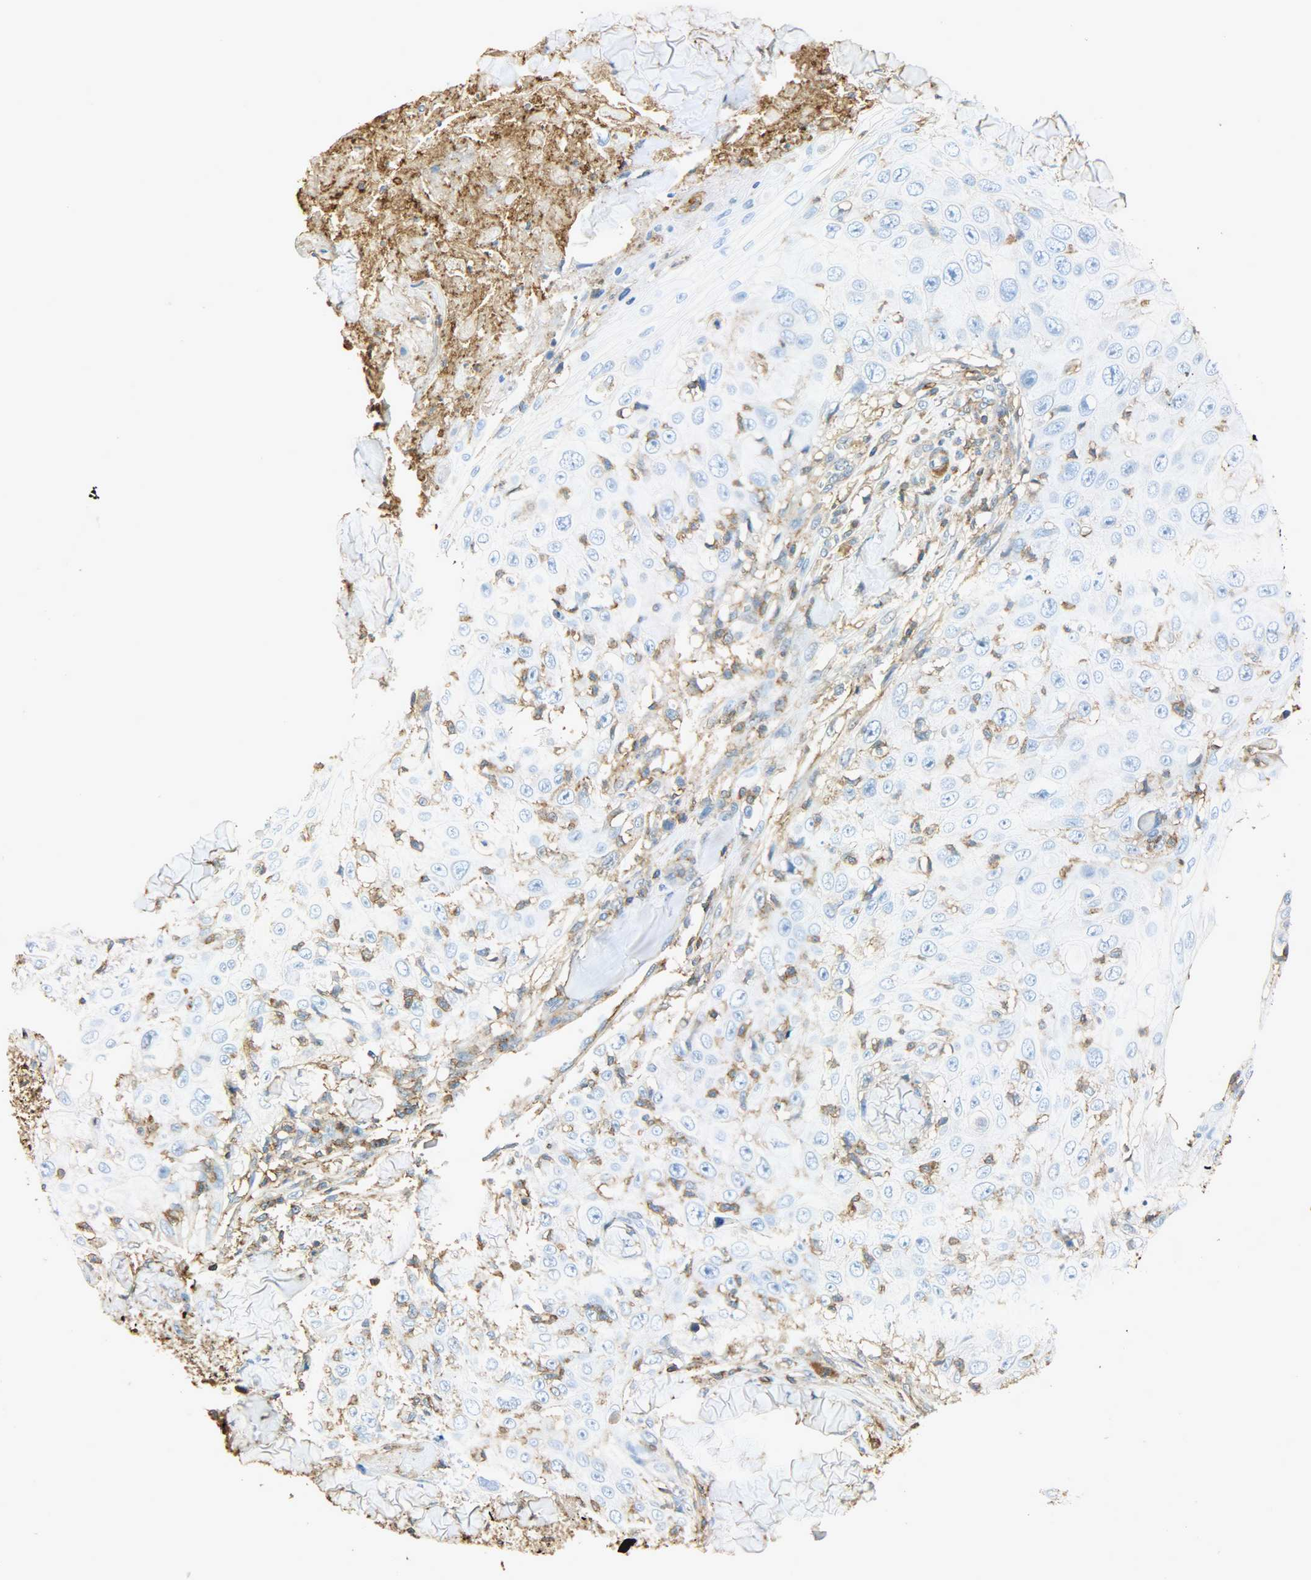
{"staining": {"intensity": "negative", "quantity": "none", "location": "none"}, "tissue": "skin cancer", "cell_type": "Tumor cells", "image_type": "cancer", "snomed": [{"axis": "morphology", "description": "Squamous cell carcinoma, NOS"}, {"axis": "topography", "description": "Skin"}], "caption": "Tumor cells are negative for protein expression in human squamous cell carcinoma (skin). (DAB (3,3'-diaminobenzidine) immunohistochemistry visualized using brightfield microscopy, high magnification).", "gene": "ANXA6", "patient": {"sex": "male", "age": 86}}